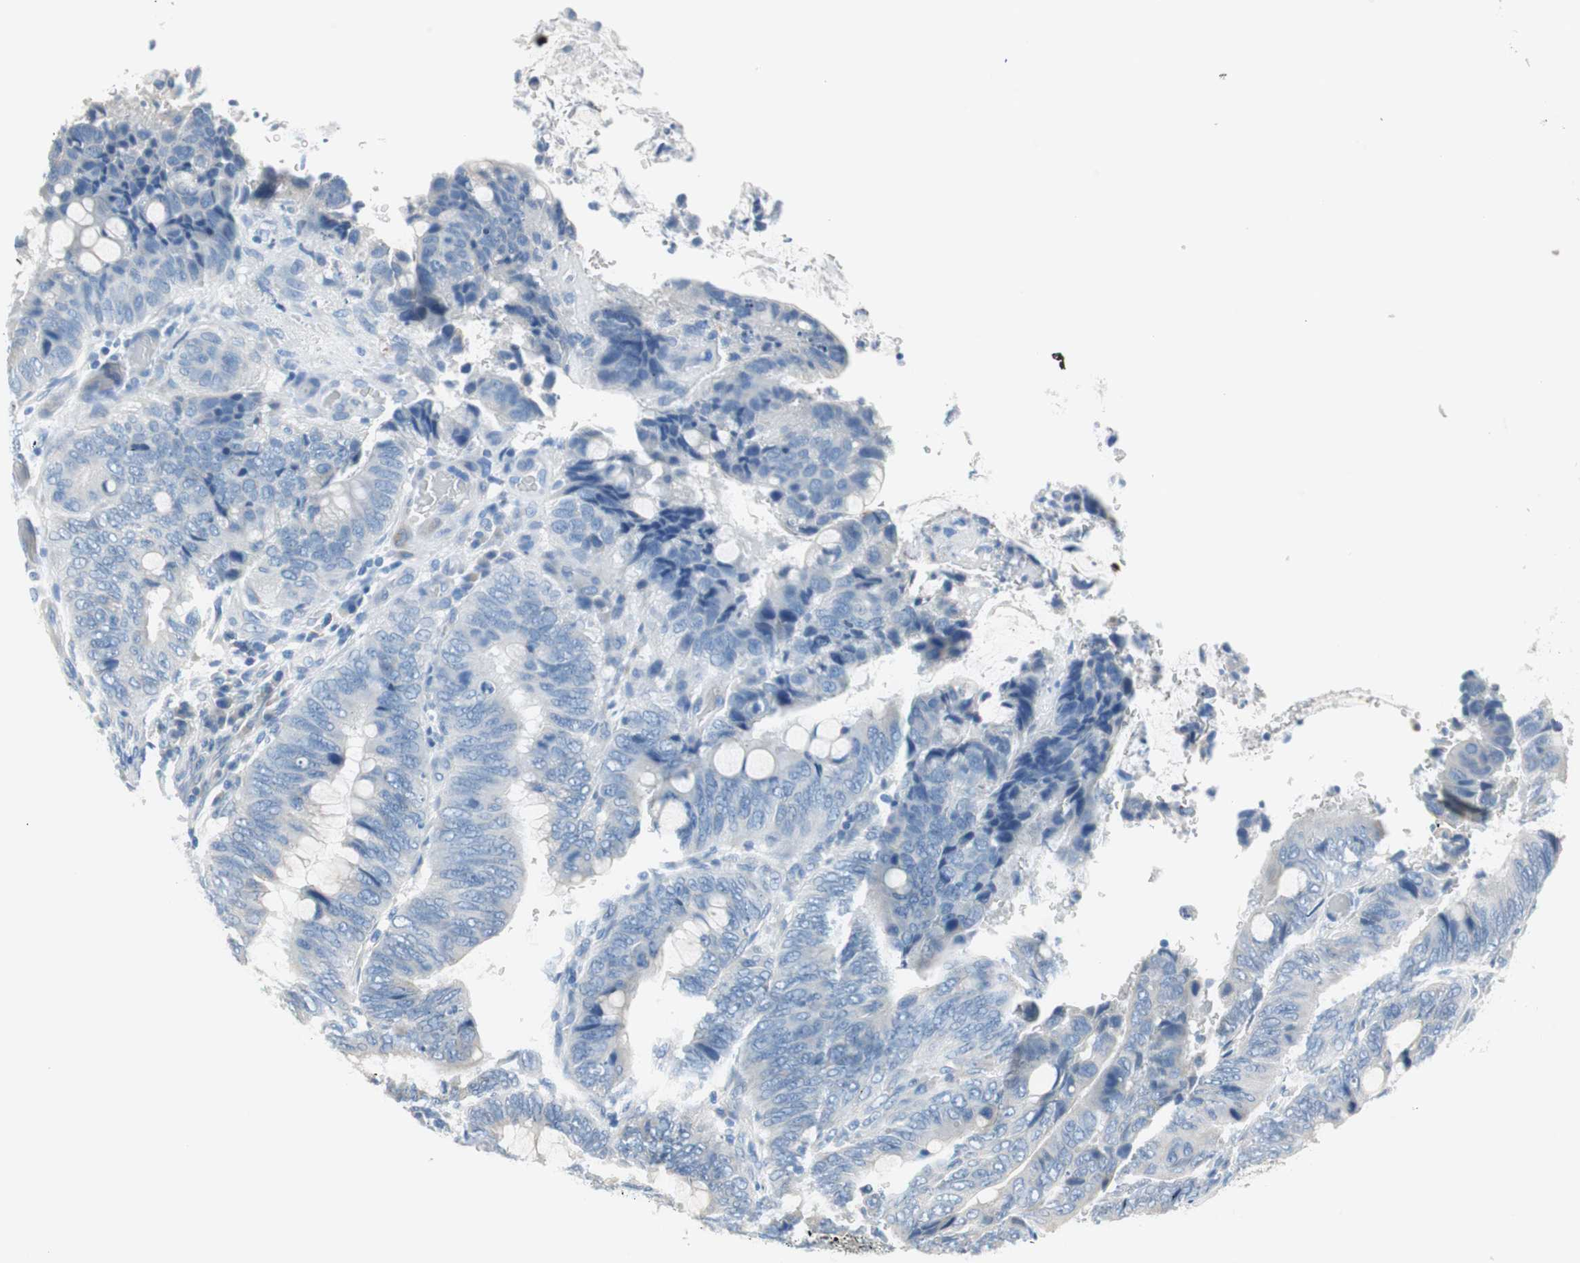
{"staining": {"intensity": "negative", "quantity": "none", "location": "none"}, "tissue": "colorectal cancer", "cell_type": "Tumor cells", "image_type": "cancer", "snomed": [{"axis": "morphology", "description": "Normal tissue, NOS"}, {"axis": "morphology", "description": "Adenocarcinoma, NOS"}, {"axis": "topography", "description": "Rectum"}, {"axis": "topography", "description": "Peripheral nerve tissue"}], "caption": "Immunohistochemistry (IHC) photomicrograph of colorectal cancer stained for a protein (brown), which demonstrates no positivity in tumor cells.", "gene": "FADS2", "patient": {"sex": "male", "age": 92}}